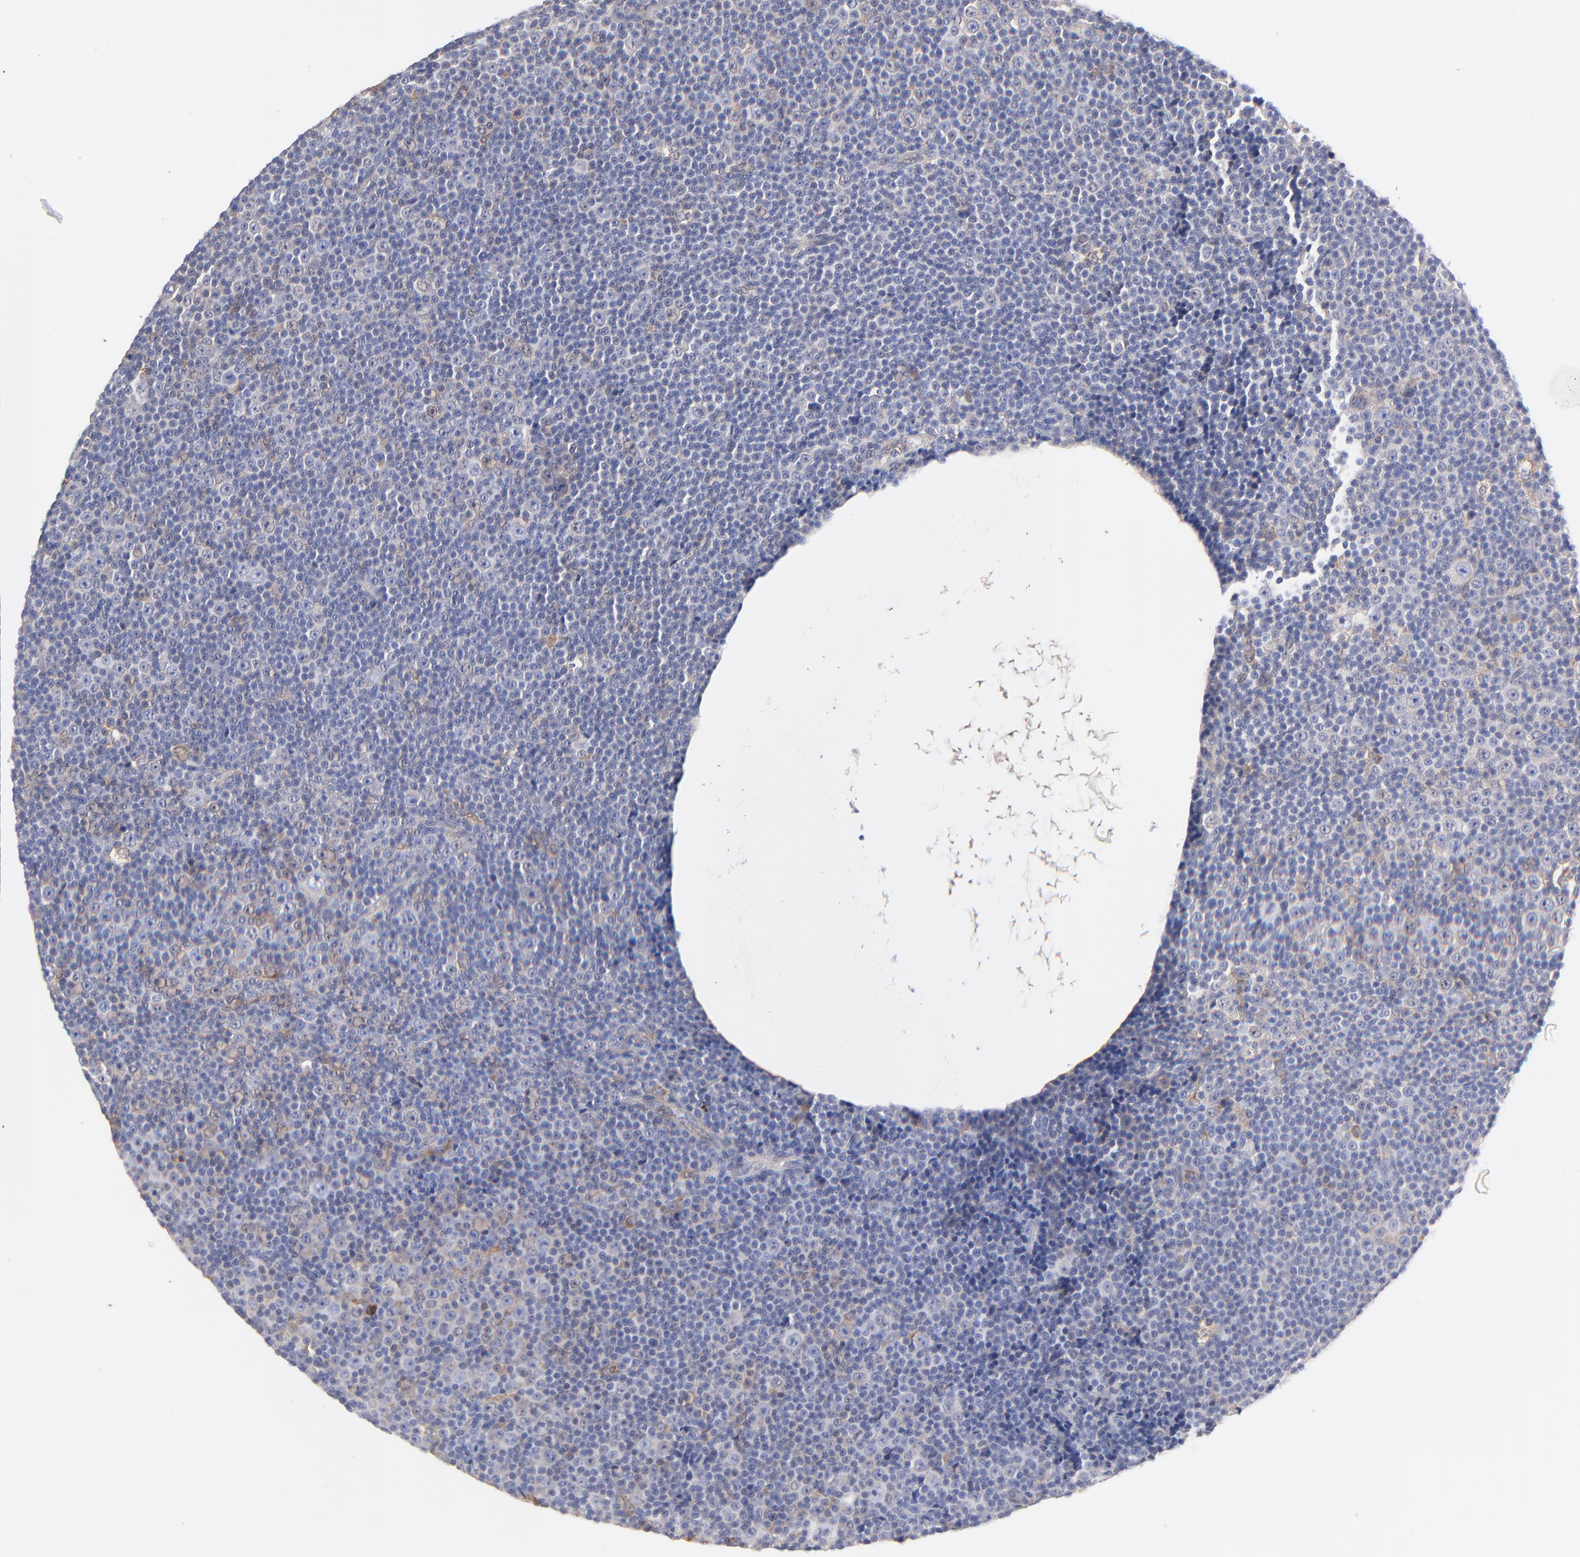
{"staining": {"intensity": "weak", "quantity": "<25%", "location": "cytoplasmic/membranous"}, "tissue": "lymphoma", "cell_type": "Tumor cells", "image_type": "cancer", "snomed": [{"axis": "morphology", "description": "Malignant lymphoma, non-Hodgkin's type, Low grade"}, {"axis": "topography", "description": "Lymph node"}], "caption": "Tumor cells are negative for protein expression in human lymphoma.", "gene": "PPFIBP2", "patient": {"sex": "female", "age": 67}}